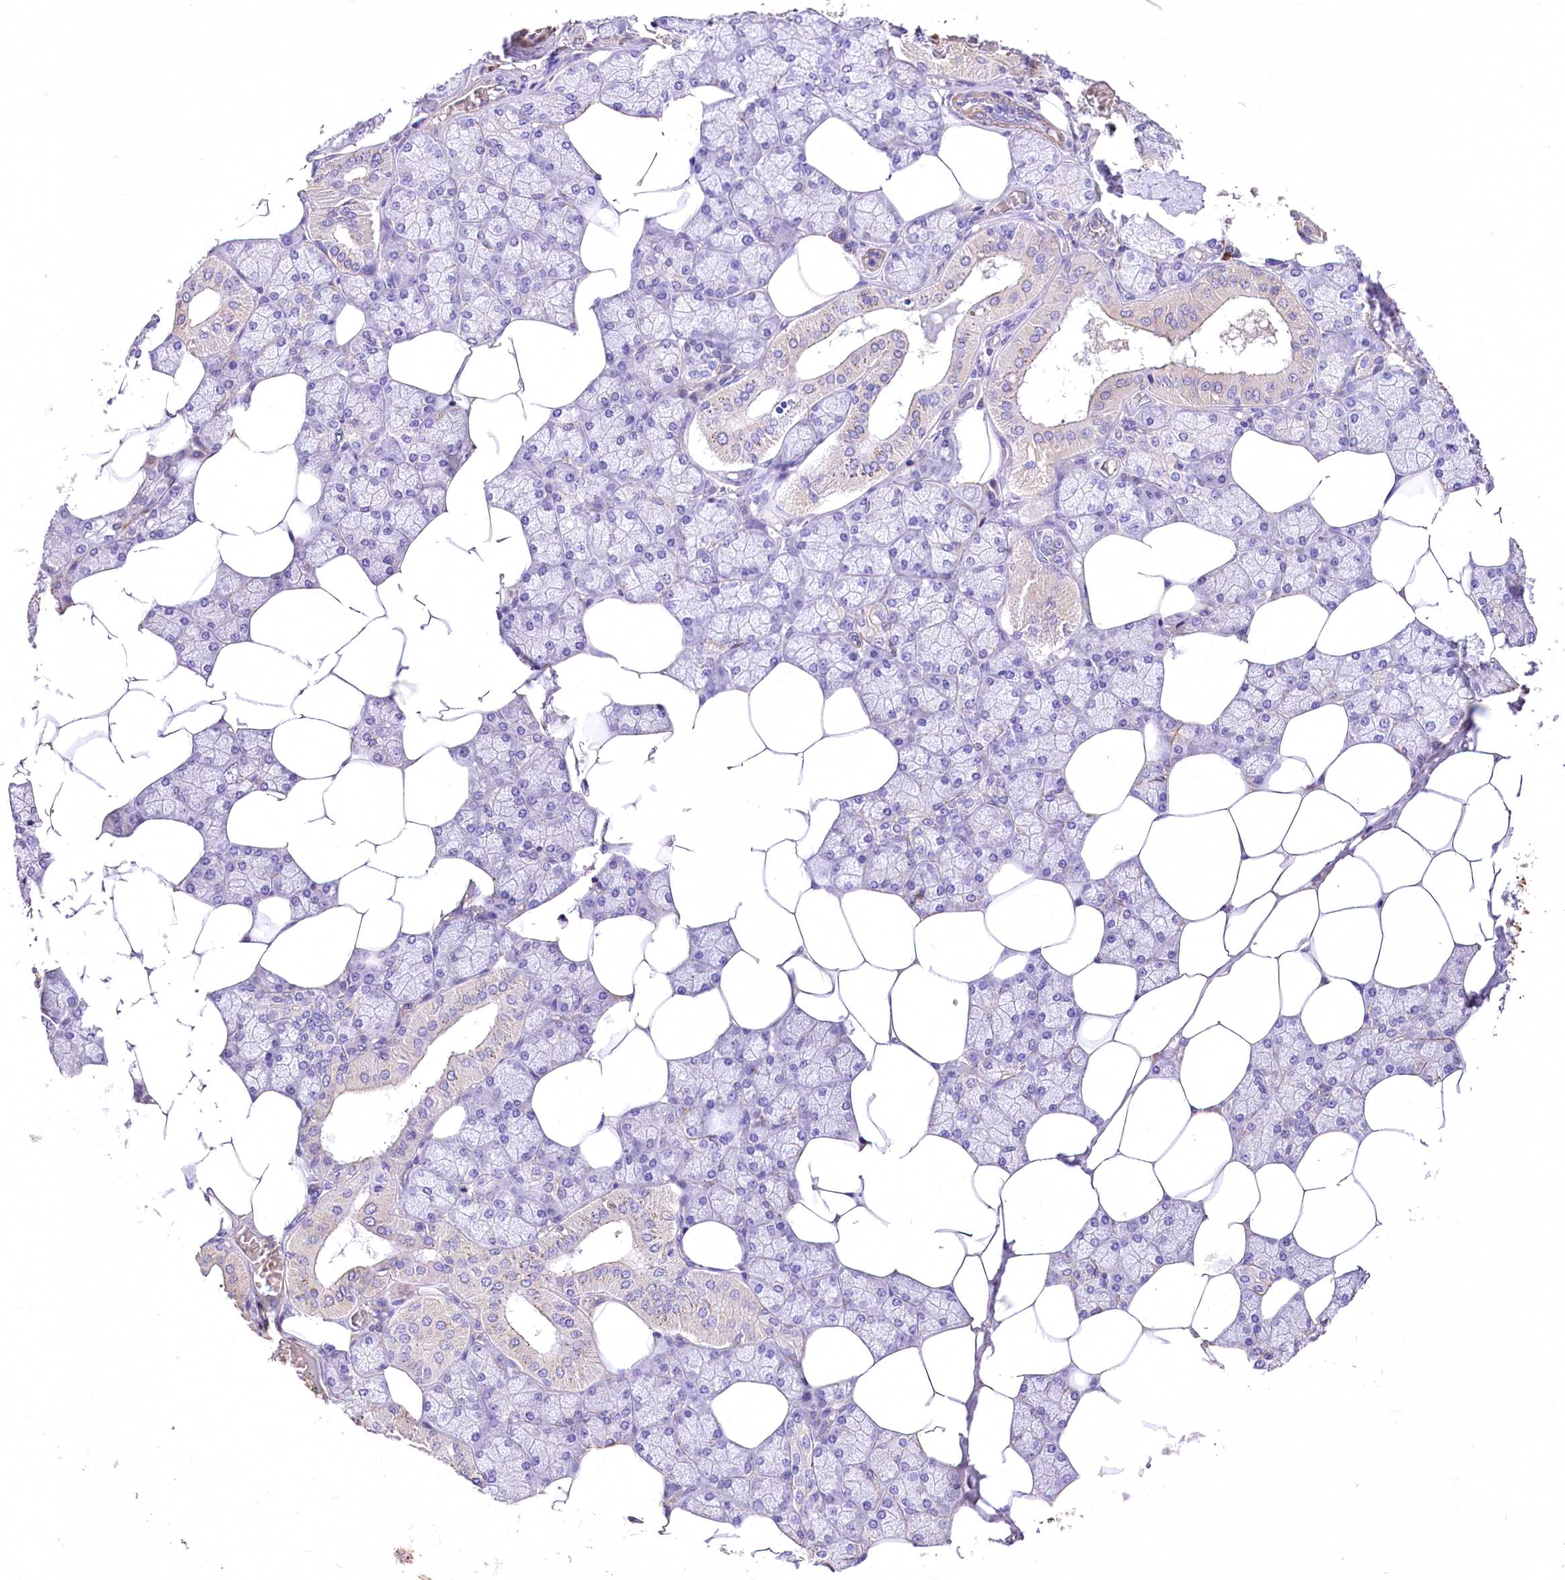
{"staining": {"intensity": "weak", "quantity": "<25%", "location": "cytoplasmic/membranous"}, "tissue": "salivary gland", "cell_type": "Glandular cells", "image_type": "normal", "snomed": [{"axis": "morphology", "description": "Normal tissue, NOS"}, {"axis": "topography", "description": "Salivary gland"}], "caption": "Immunohistochemistry image of benign salivary gland stained for a protein (brown), which exhibits no staining in glandular cells. (Immunohistochemistry (ihc), brightfield microscopy, high magnification).", "gene": "PCYOX1L", "patient": {"sex": "male", "age": 62}}